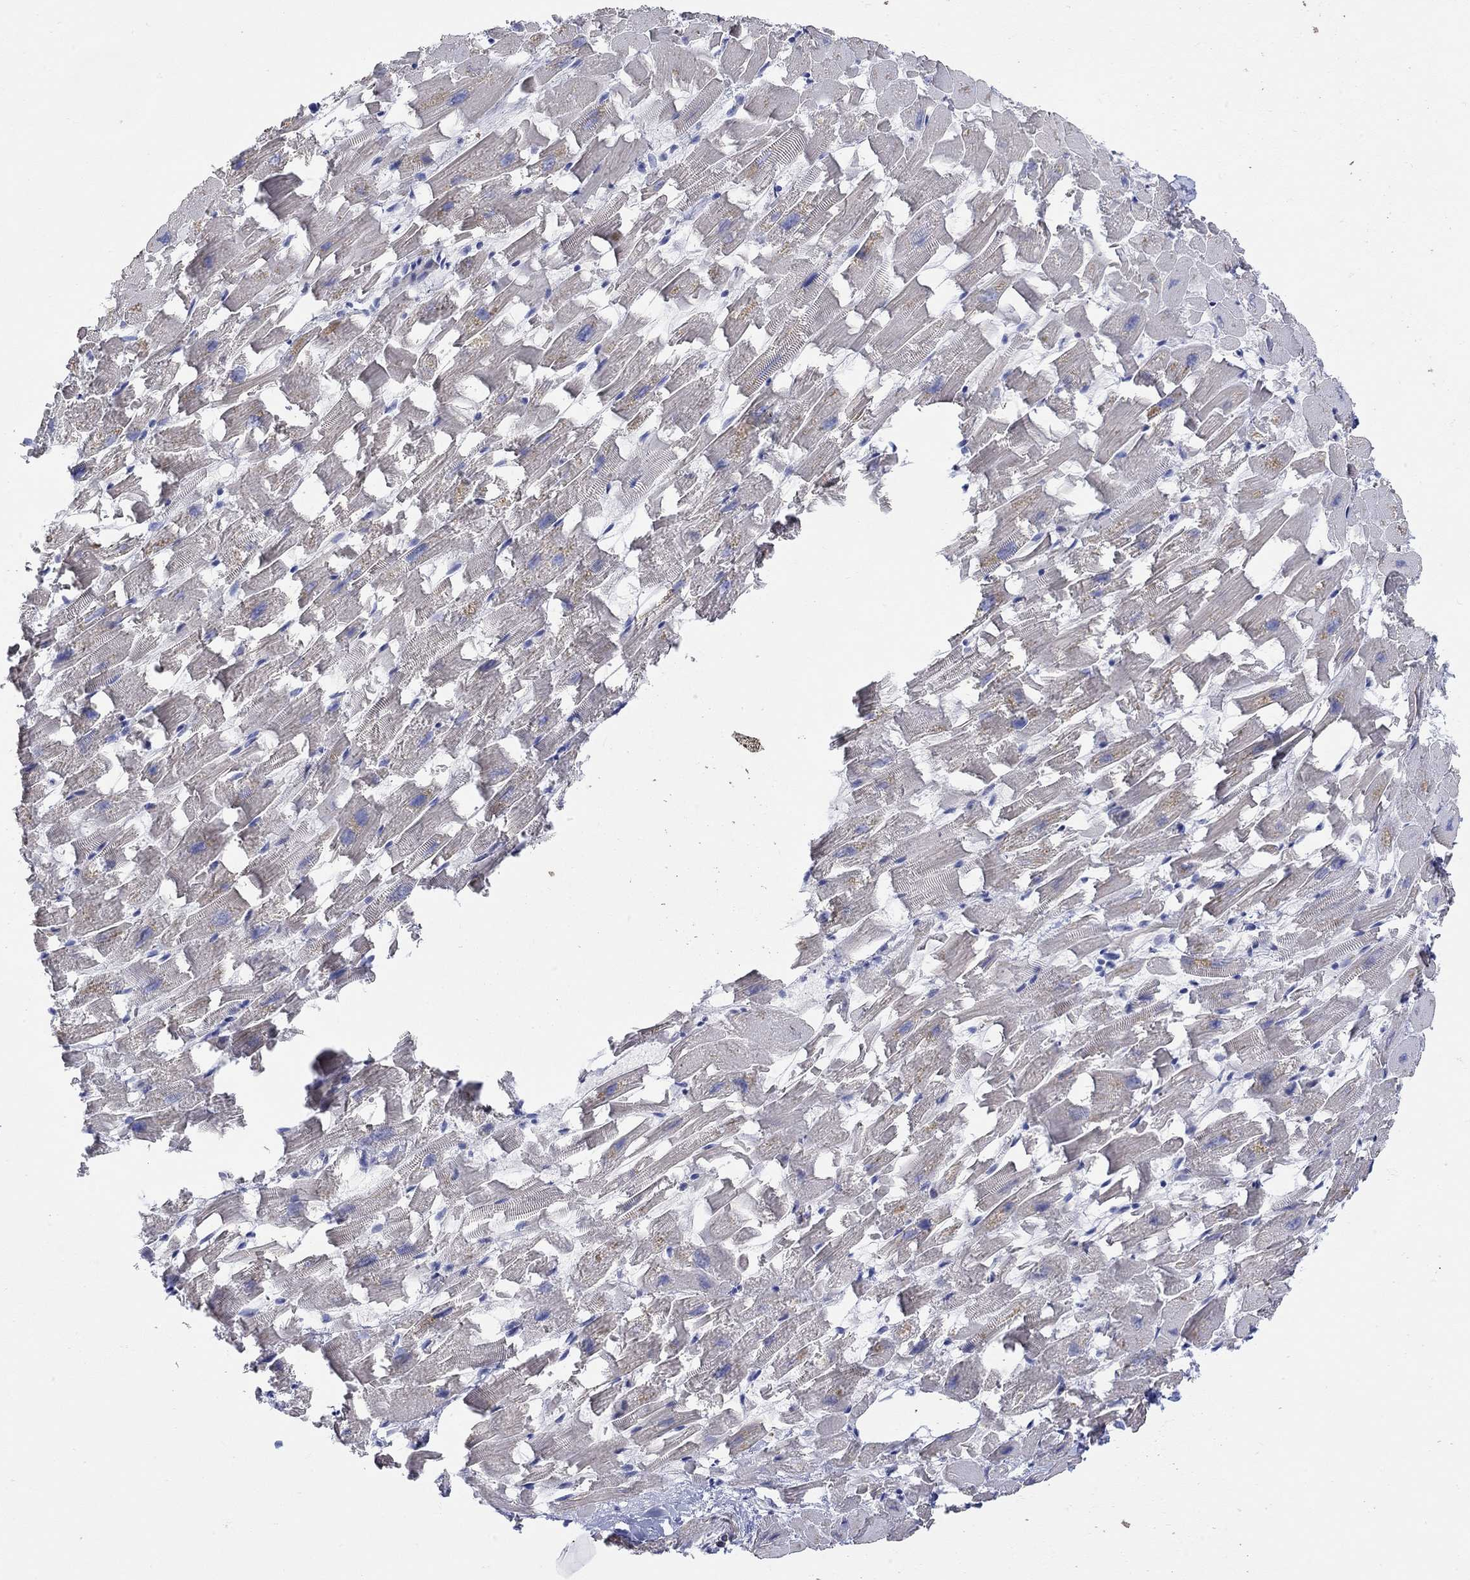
{"staining": {"intensity": "negative", "quantity": "none", "location": "none"}, "tissue": "heart muscle", "cell_type": "Cardiomyocytes", "image_type": "normal", "snomed": [{"axis": "morphology", "description": "Normal tissue, NOS"}, {"axis": "topography", "description": "Heart"}], "caption": "The histopathology image exhibits no staining of cardiomyocytes in unremarkable heart muscle. (DAB IHC with hematoxylin counter stain).", "gene": "KRT222", "patient": {"sex": "female", "age": 64}}